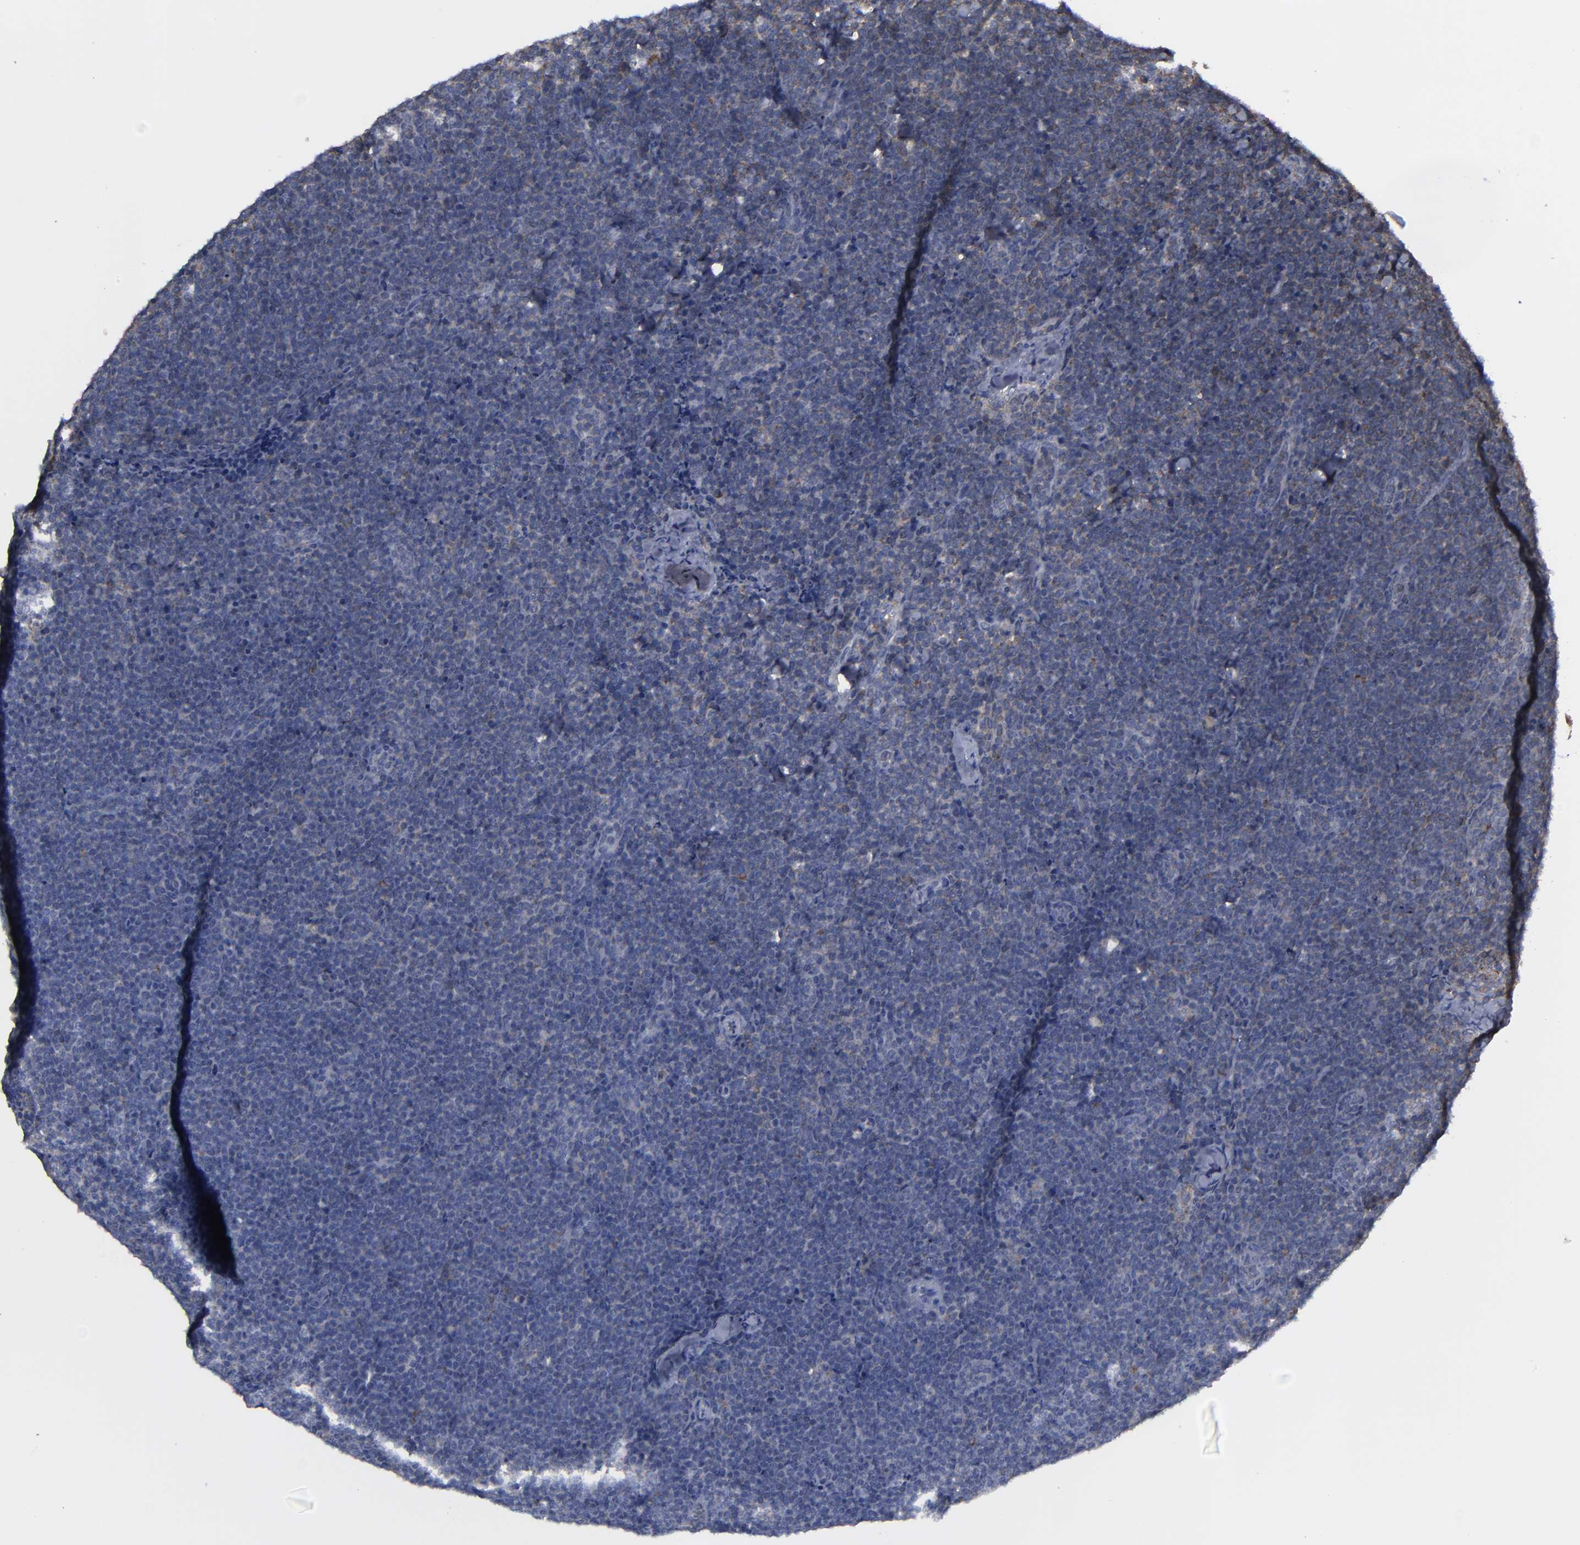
{"staining": {"intensity": "weak", "quantity": "<25%", "location": "cytoplasmic/membranous"}, "tissue": "lymphoma", "cell_type": "Tumor cells", "image_type": "cancer", "snomed": [{"axis": "morphology", "description": "Malignant lymphoma, non-Hodgkin's type, High grade"}, {"axis": "topography", "description": "Lymph node"}], "caption": "The micrograph reveals no significant positivity in tumor cells of malignant lymphoma, non-Hodgkin's type (high-grade). The staining was performed using DAB to visualize the protein expression in brown, while the nuclei were stained in blue with hematoxylin (Magnification: 20x).", "gene": "KIAA2026", "patient": {"sex": "female", "age": 58}}